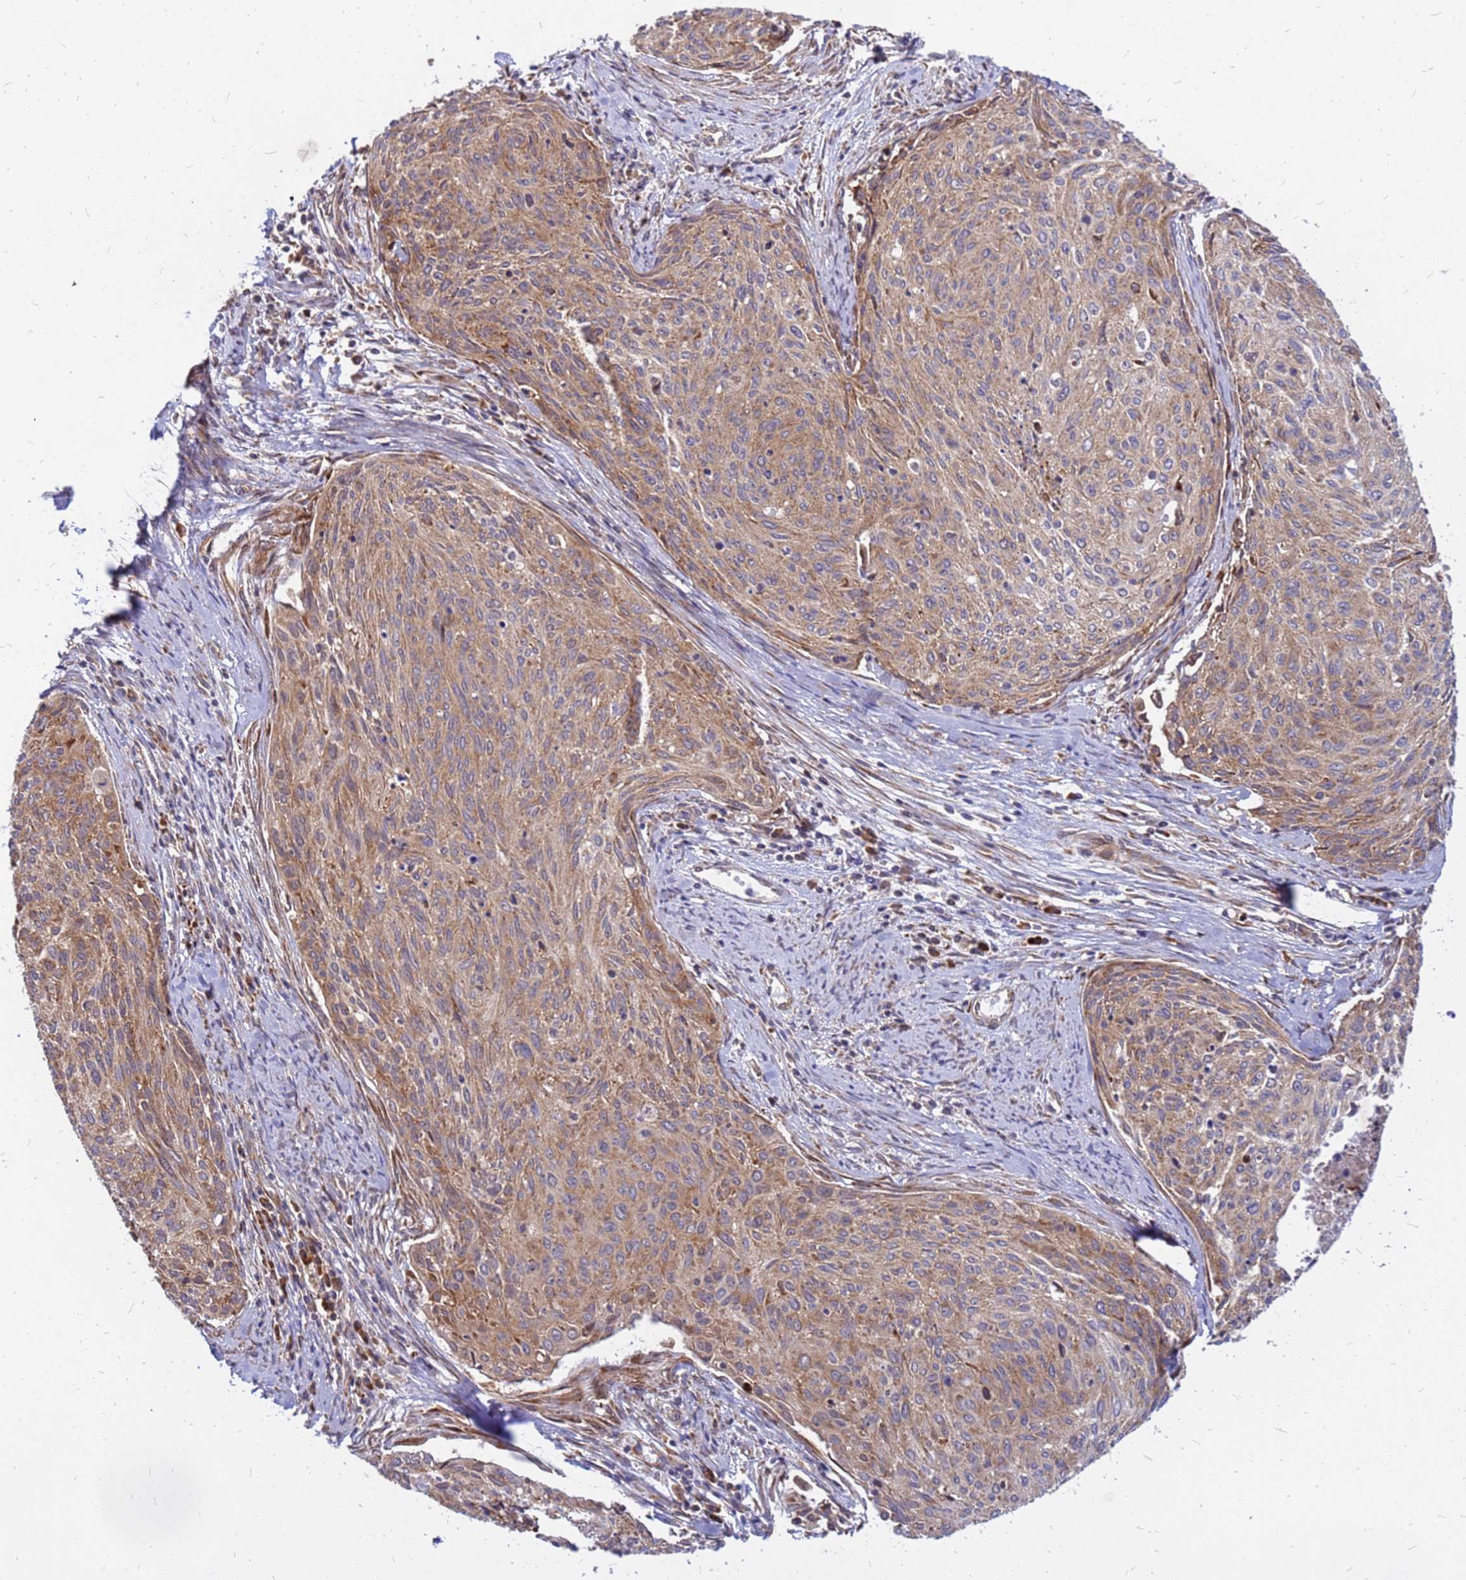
{"staining": {"intensity": "moderate", "quantity": "25%-75%", "location": "cytoplasmic/membranous"}, "tissue": "cervical cancer", "cell_type": "Tumor cells", "image_type": "cancer", "snomed": [{"axis": "morphology", "description": "Squamous cell carcinoma, NOS"}, {"axis": "topography", "description": "Cervix"}], "caption": "Immunohistochemical staining of cervical cancer (squamous cell carcinoma) shows medium levels of moderate cytoplasmic/membranous protein staining in about 25%-75% of tumor cells.", "gene": "RPL8", "patient": {"sex": "female", "age": 55}}